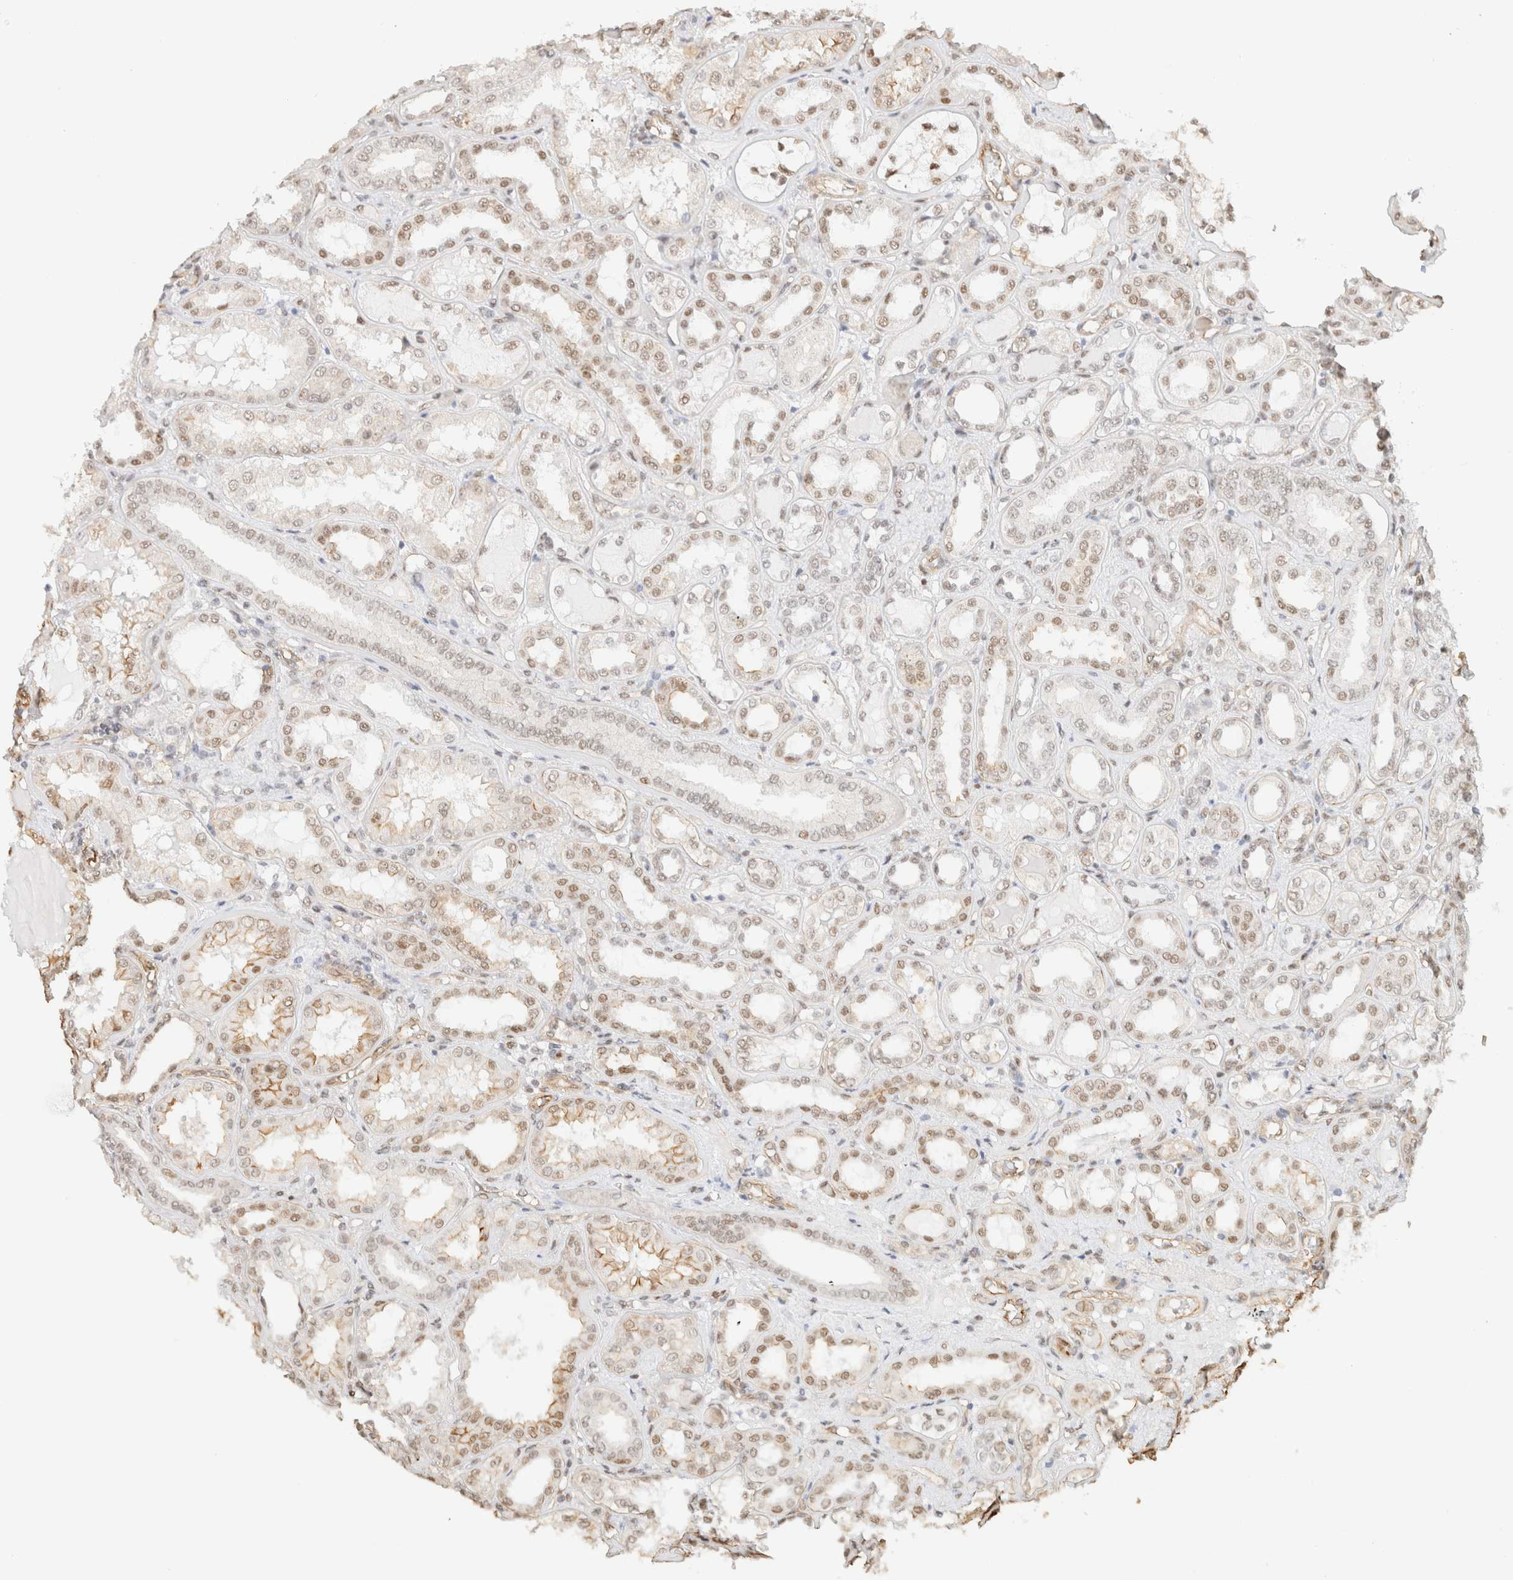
{"staining": {"intensity": "moderate", "quantity": ">75%", "location": "cytoplasmic/membranous,nuclear"}, "tissue": "kidney", "cell_type": "Cells in glomeruli", "image_type": "normal", "snomed": [{"axis": "morphology", "description": "Normal tissue, NOS"}, {"axis": "topography", "description": "Kidney"}], "caption": "IHC staining of unremarkable kidney, which displays medium levels of moderate cytoplasmic/membranous,nuclear staining in about >75% of cells in glomeruli indicating moderate cytoplasmic/membranous,nuclear protein expression. The staining was performed using DAB (3,3'-diaminobenzidine) (brown) for protein detection and nuclei were counterstained in hematoxylin (blue).", "gene": "ARID5A", "patient": {"sex": "female", "age": 56}}